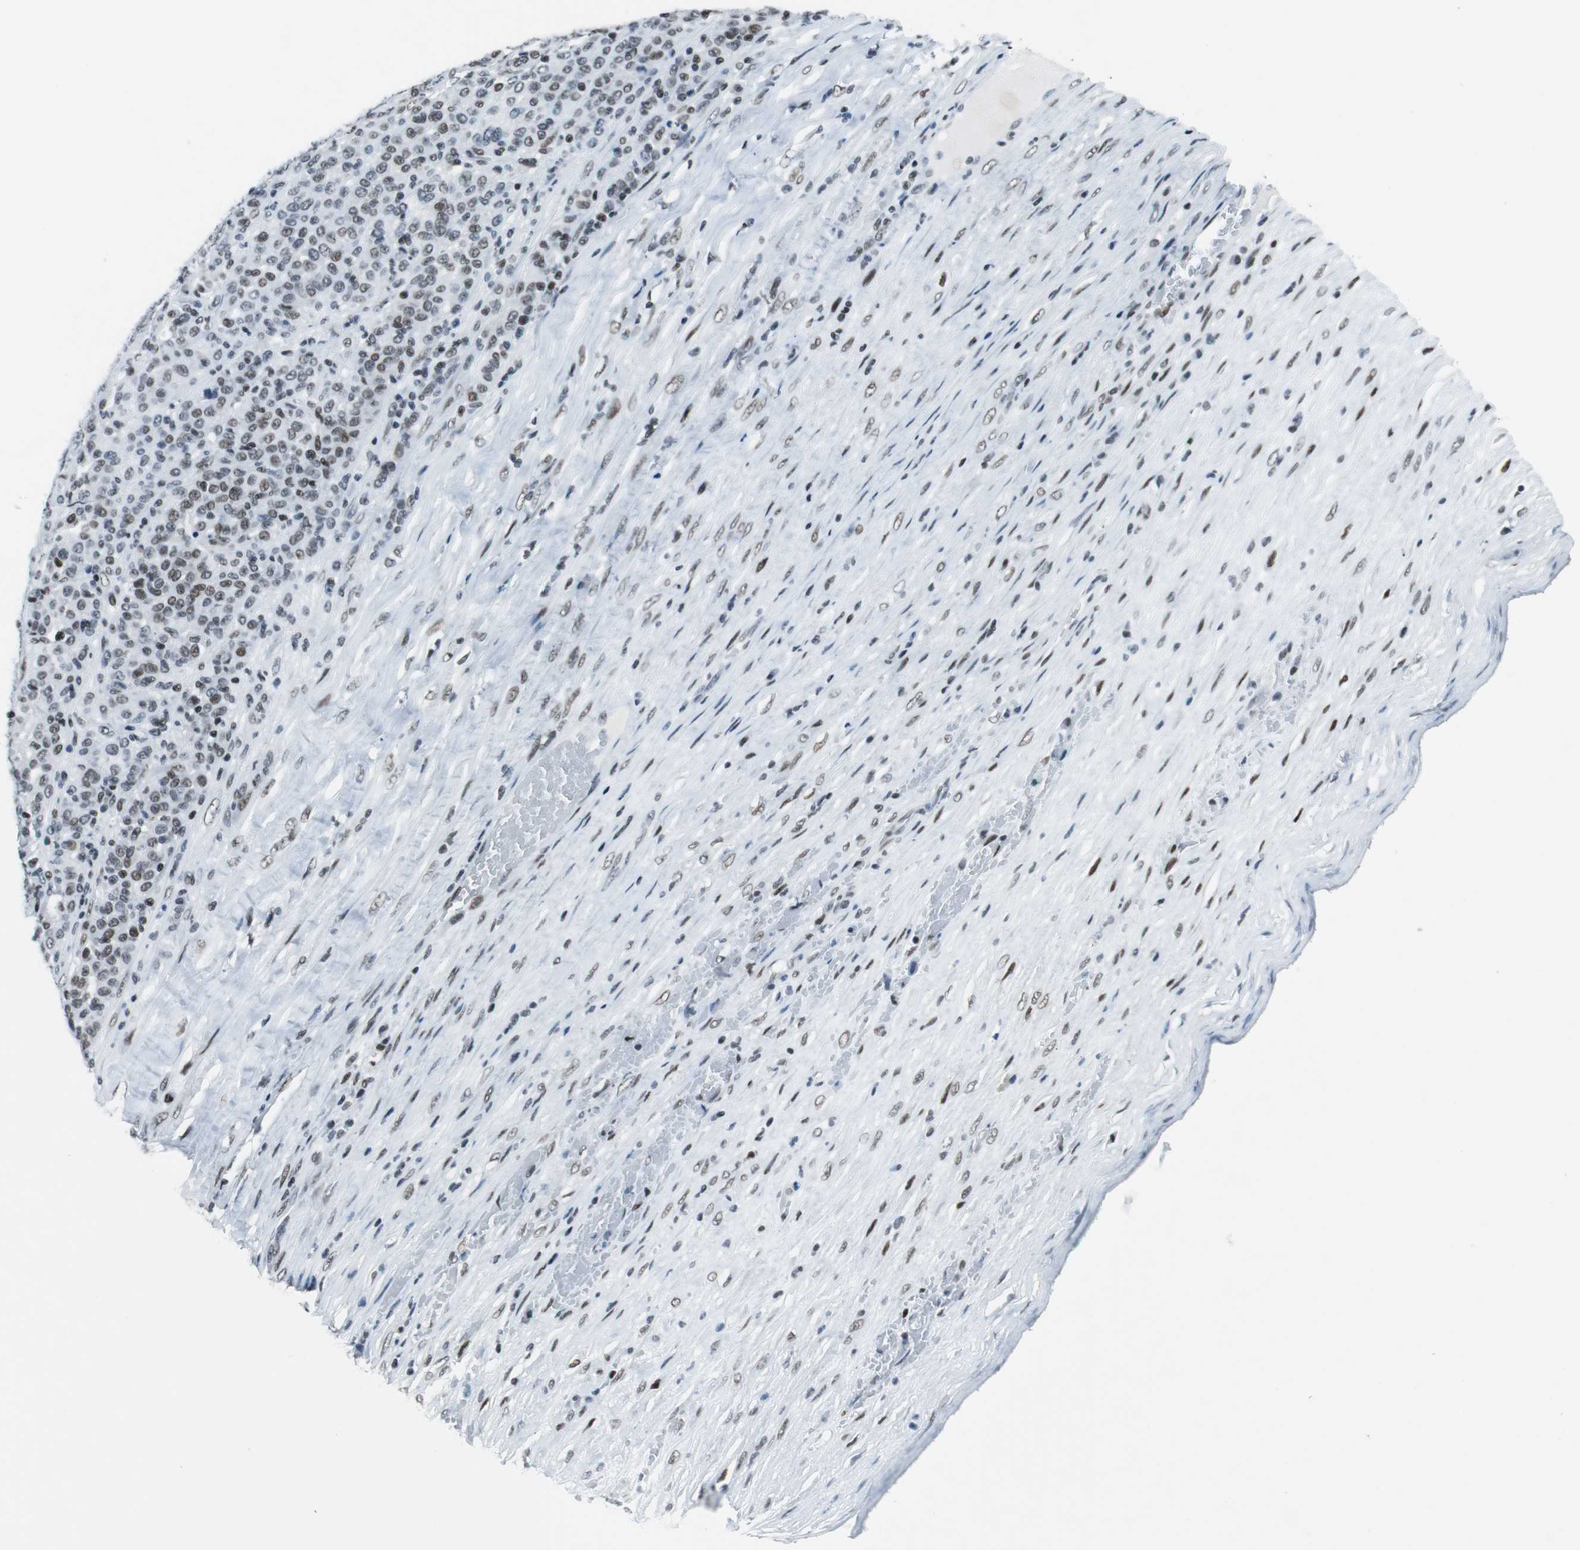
{"staining": {"intensity": "weak", "quantity": "<25%", "location": "nuclear"}, "tissue": "melanoma", "cell_type": "Tumor cells", "image_type": "cancer", "snomed": [{"axis": "morphology", "description": "Malignant melanoma, Metastatic site"}, {"axis": "topography", "description": "Pancreas"}], "caption": "Immunohistochemical staining of malignant melanoma (metastatic site) shows no significant positivity in tumor cells.", "gene": "HDAC3", "patient": {"sex": "female", "age": 30}}